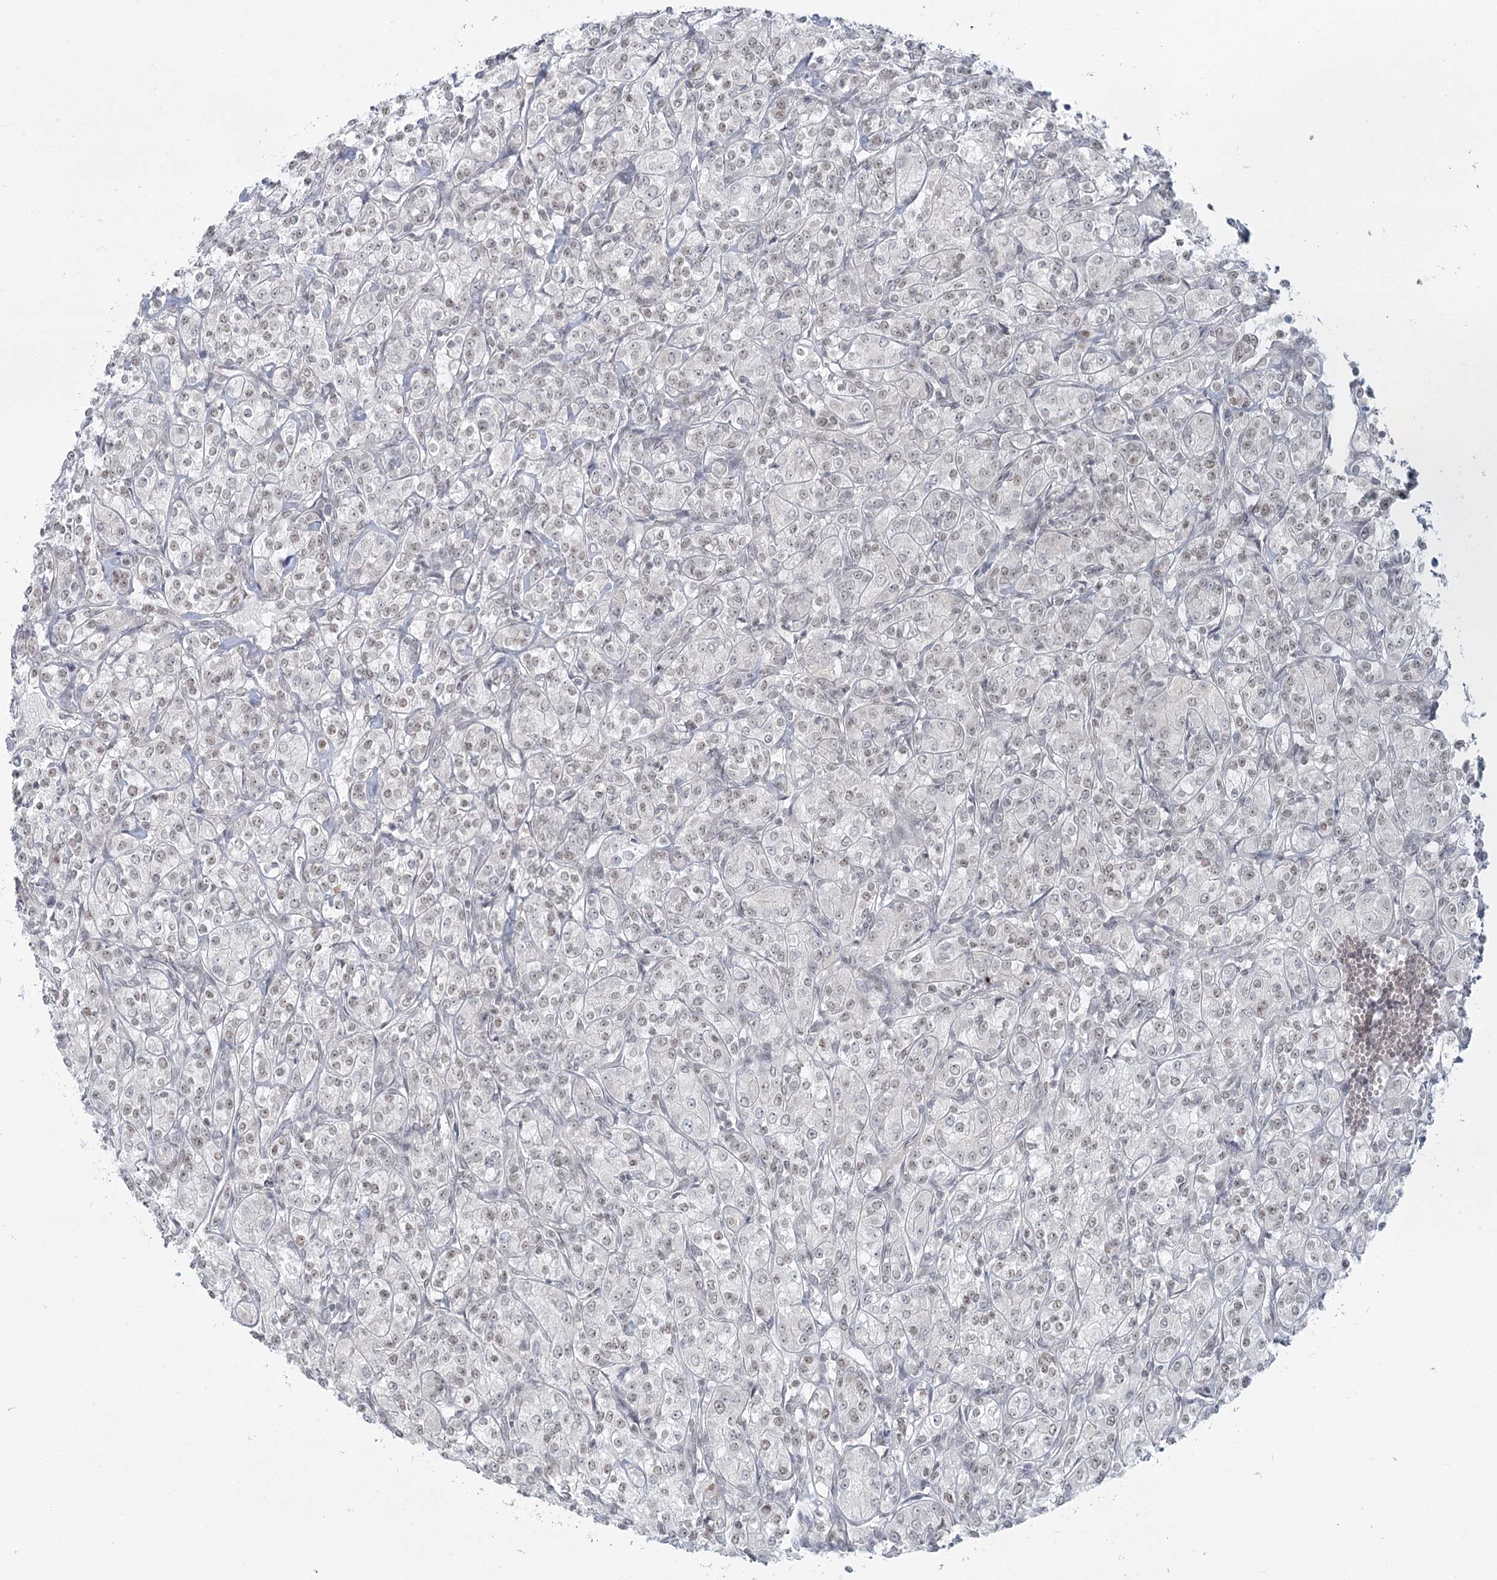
{"staining": {"intensity": "weak", "quantity": ">75%", "location": "nuclear"}, "tissue": "renal cancer", "cell_type": "Tumor cells", "image_type": "cancer", "snomed": [{"axis": "morphology", "description": "Adenocarcinoma, NOS"}, {"axis": "topography", "description": "Kidney"}], "caption": "Immunohistochemistry (DAB) staining of renal cancer (adenocarcinoma) displays weak nuclear protein positivity in about >75% of tumor cells.", "gene": "R3HCC1L", "patient": {"sex": "male", "age": 77}}